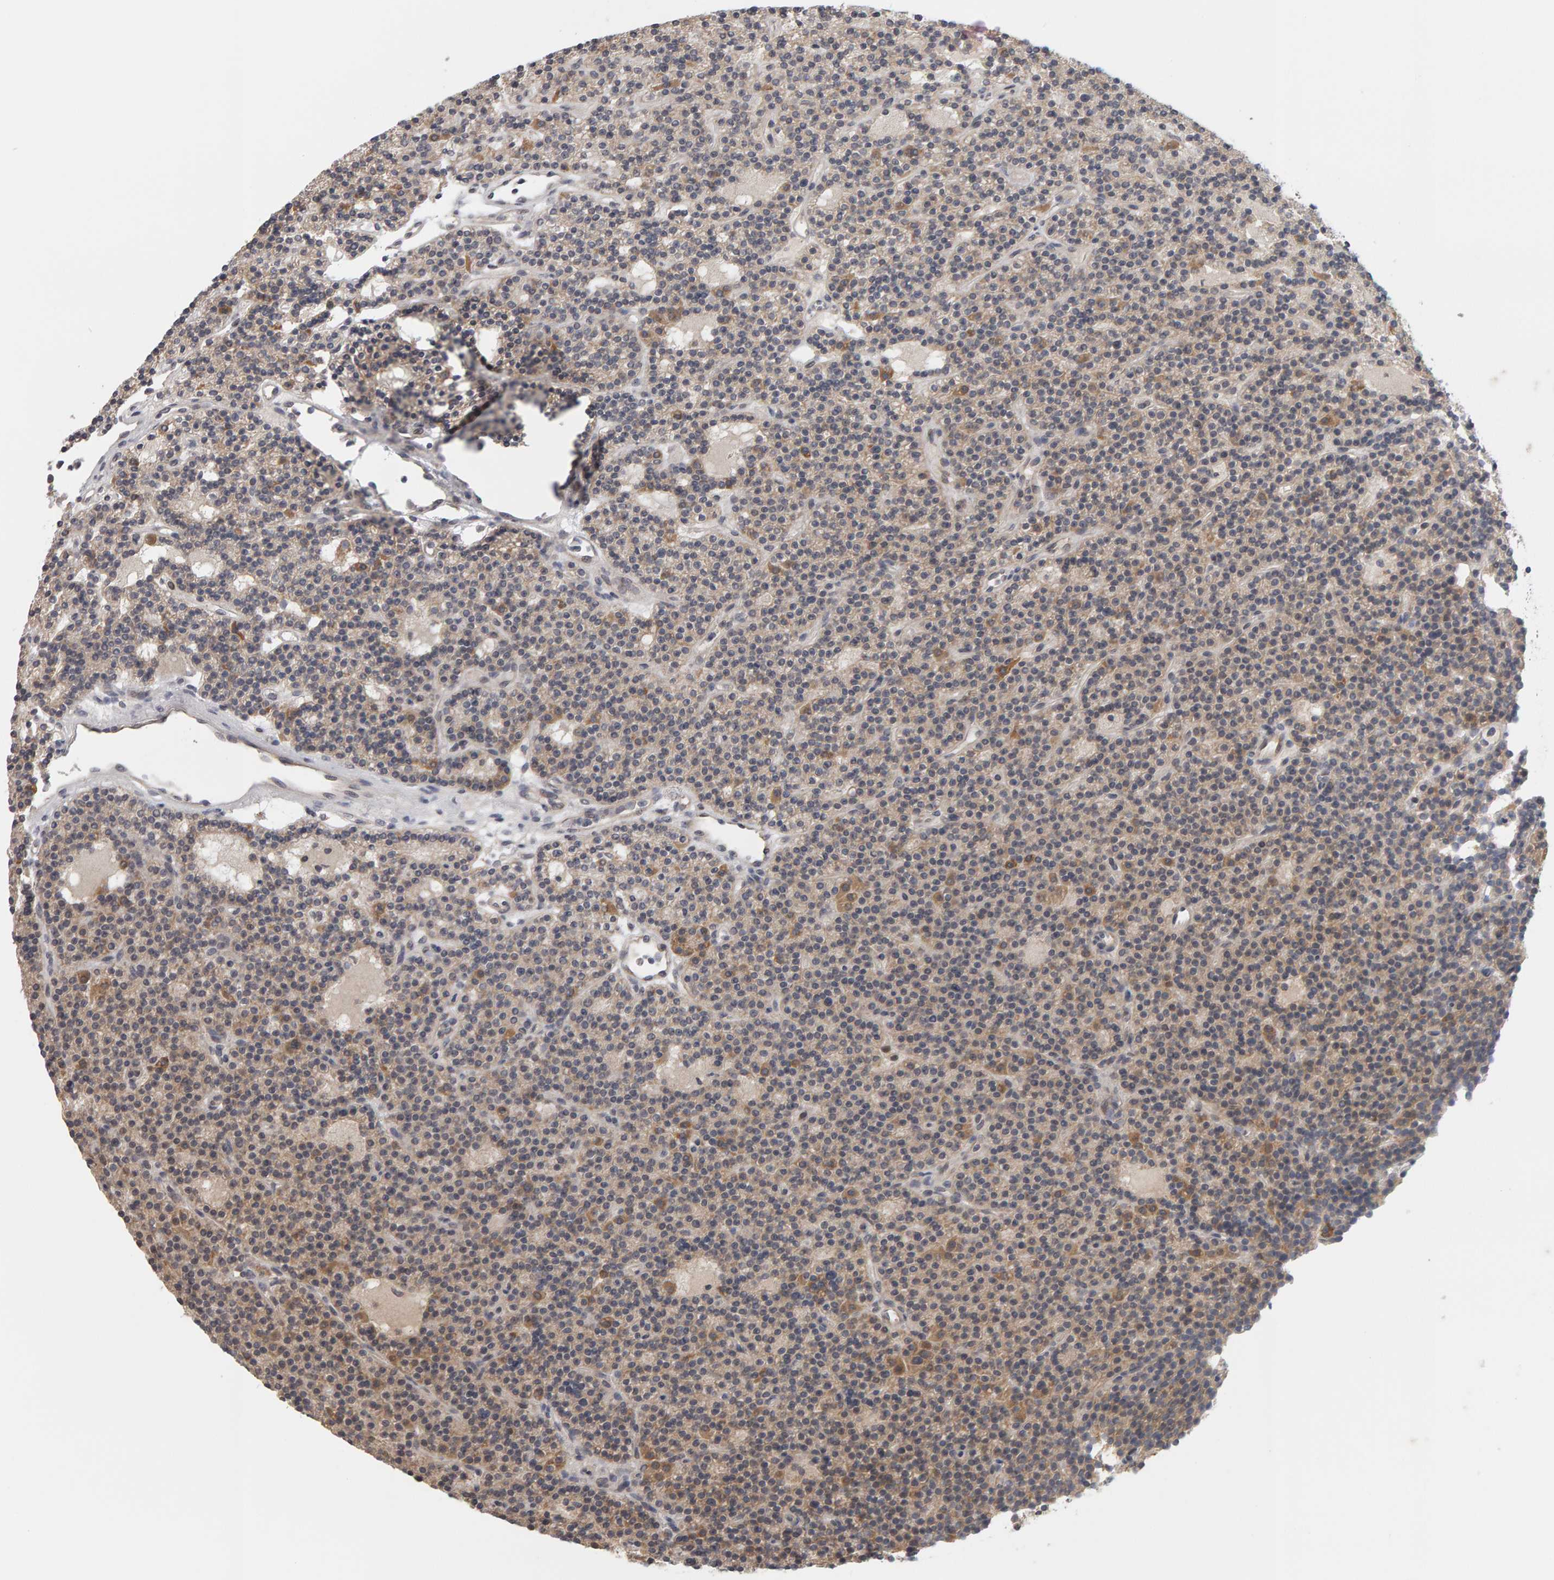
{"staining": {"intensity": "moderate", "quantity": "<25%", "location": "cytoplasmic/membranous"}, "tissue": "parathyroid gland", "cell_type": "Glandular cells", "image_type": "normal", "snomed": [{"axis": "morphology", "description": "Normal tissue, NOS"}, {"axis": "topography", "description": "Parathyroid gland"}], "caption": "Approximately <25% of glandular cells in normal parathyroid gland demonstrate moderate cytoplasmic/membranous protein expression as visualized by brown immunohistochemical staining.", "gene": "MSRA", "patient": {"sex": "male", "age": 75}}